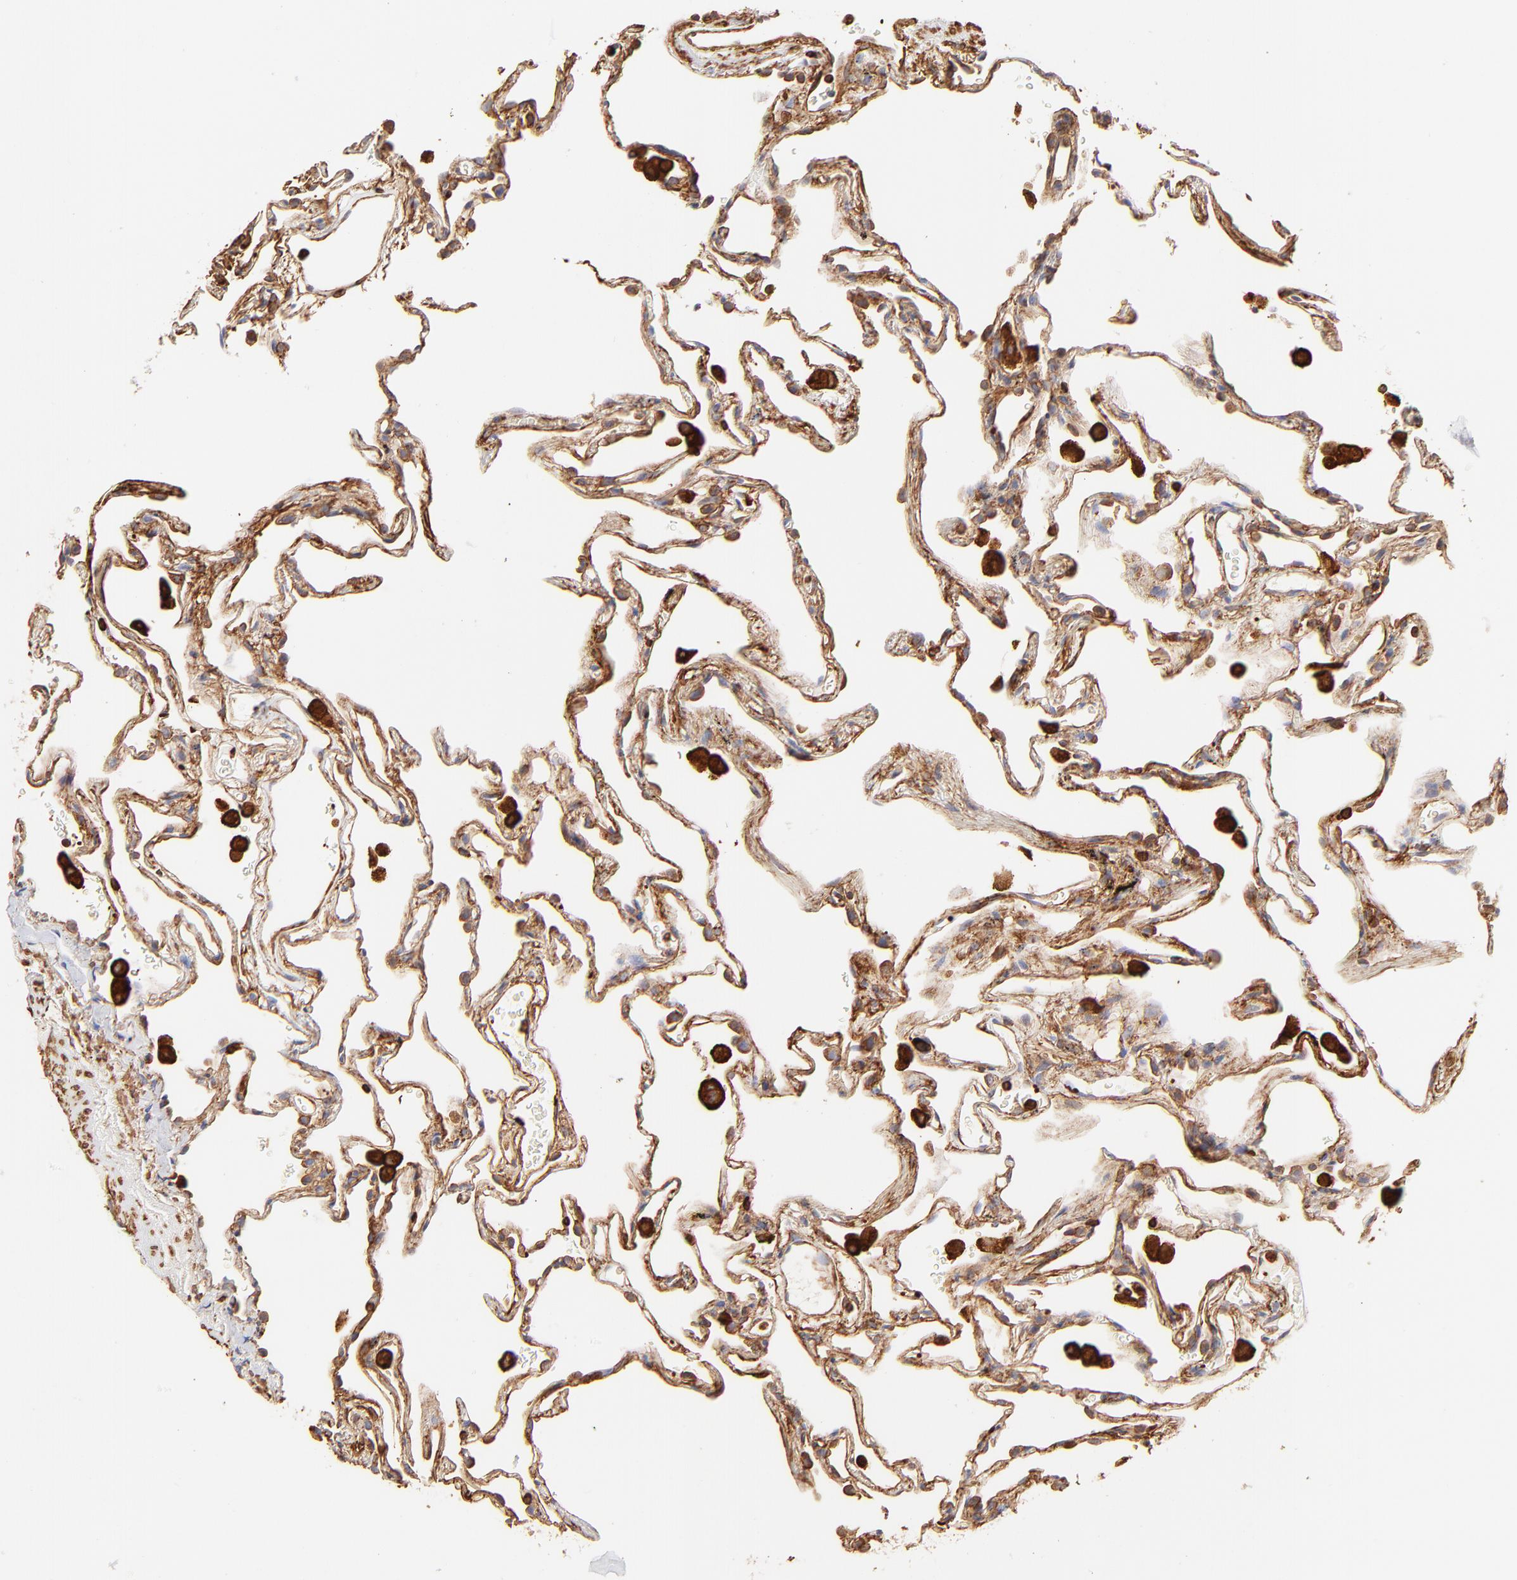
{"staining": {"intensity": "moderate", "quantity": ">75%", "location": "cytoplasmic/membranous"}, "tissue": "lung", "cell_type": "Alveolar cells", "image_type": "normal", "snomed": [{"axis": "morphology", "description": "Normal tissue, NOS"}, {"axis": "morphology", "description": "Inflammation, NOS"}, {"axis": "topography", "description": "Lung"}], "caption": "High-magnification brightfield microscopy of benign lung stained with DAB (brown) and counterstained with hematoxylin (blue). alveolar cells exhibit moderate cytoplasmic/membranous staining is present in approximately>75% of cells.", "gene": "FLNA", "patient": {"sex": "male", "age": 69}}